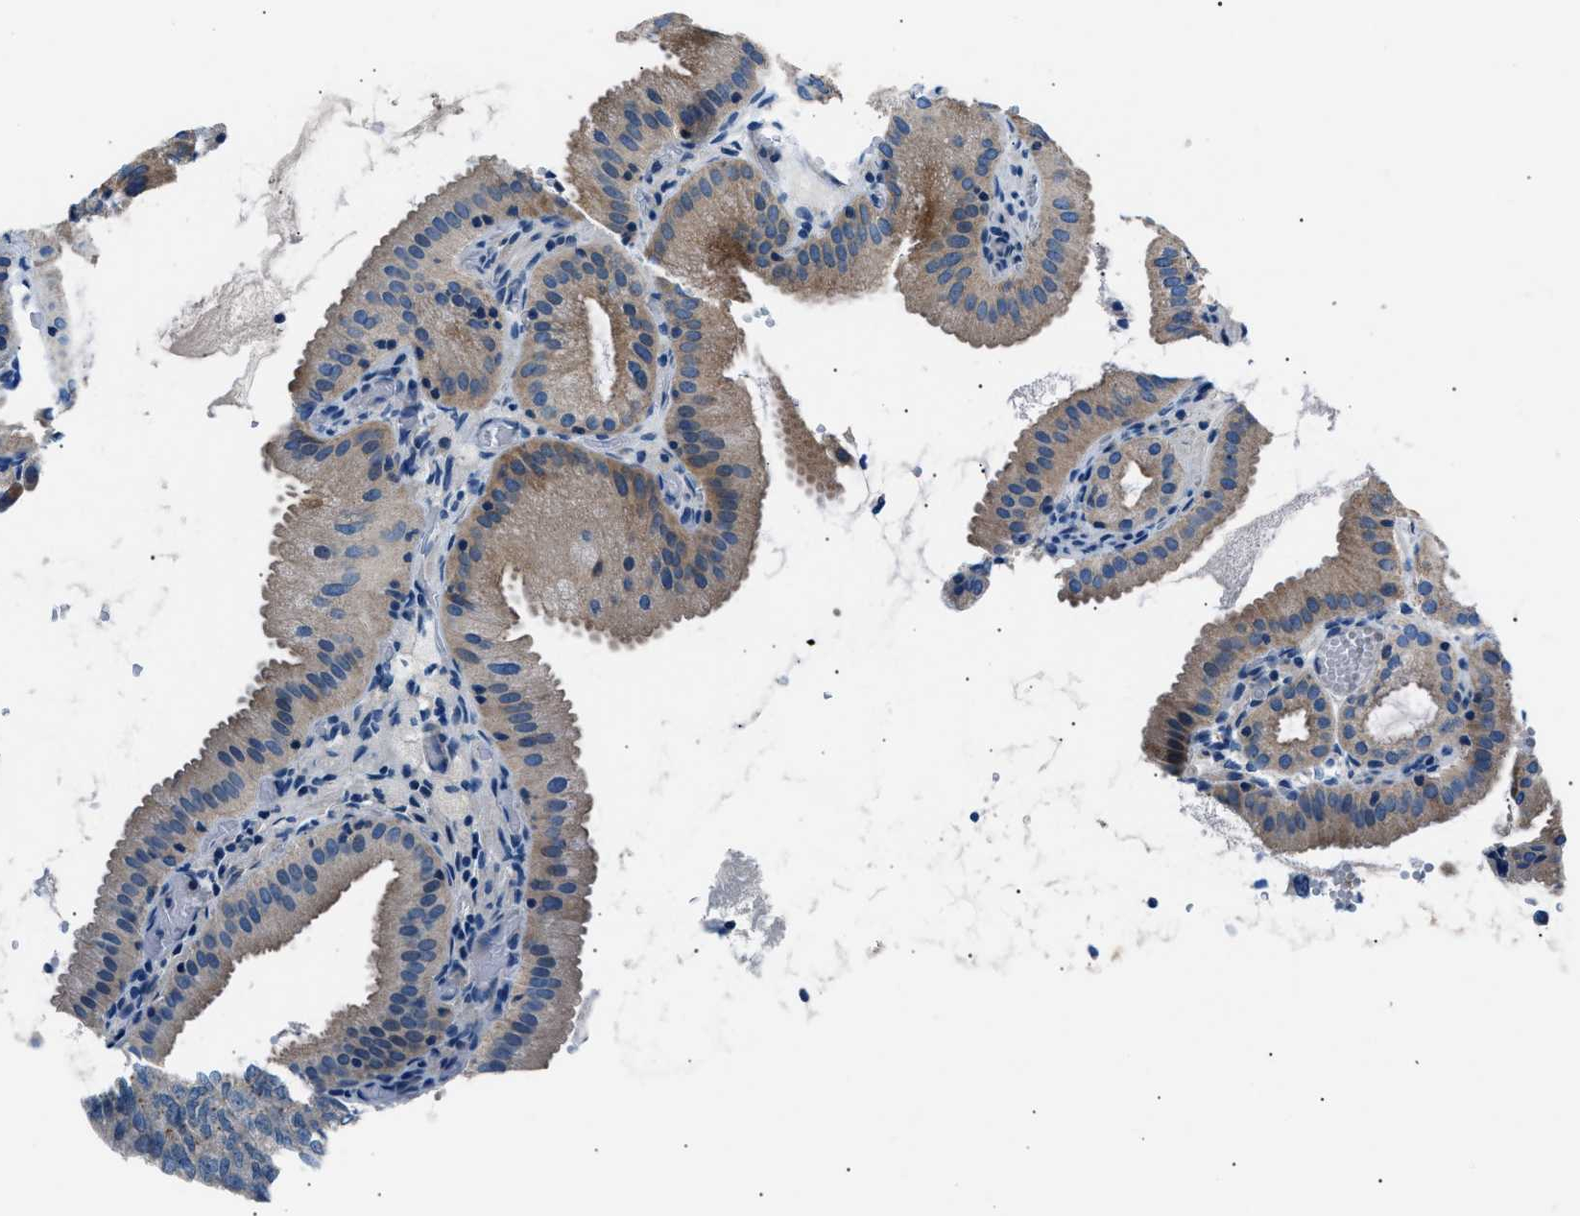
{"staining": {"intensity": "moderate", "quantity": "25%-75%", "location": "cytoplasmic/membranous"}, "tissue": "gallbladder", "cell_type": "Glandular cells", "image_type": "normal", "snomed": [{"axis": "morphology", "description": "Normal tissue, NOS"}, {"axis": "topography", "description": "Gallbladder"}], "caption": "Protein expression analysis of unremarkable human gallbladder reveals moderate cytoplasmic/membranous expression in about 25%-75% of glandular cells.", "gene": "LRRC37B", "patient": {"sex": "male", "age": 54}}